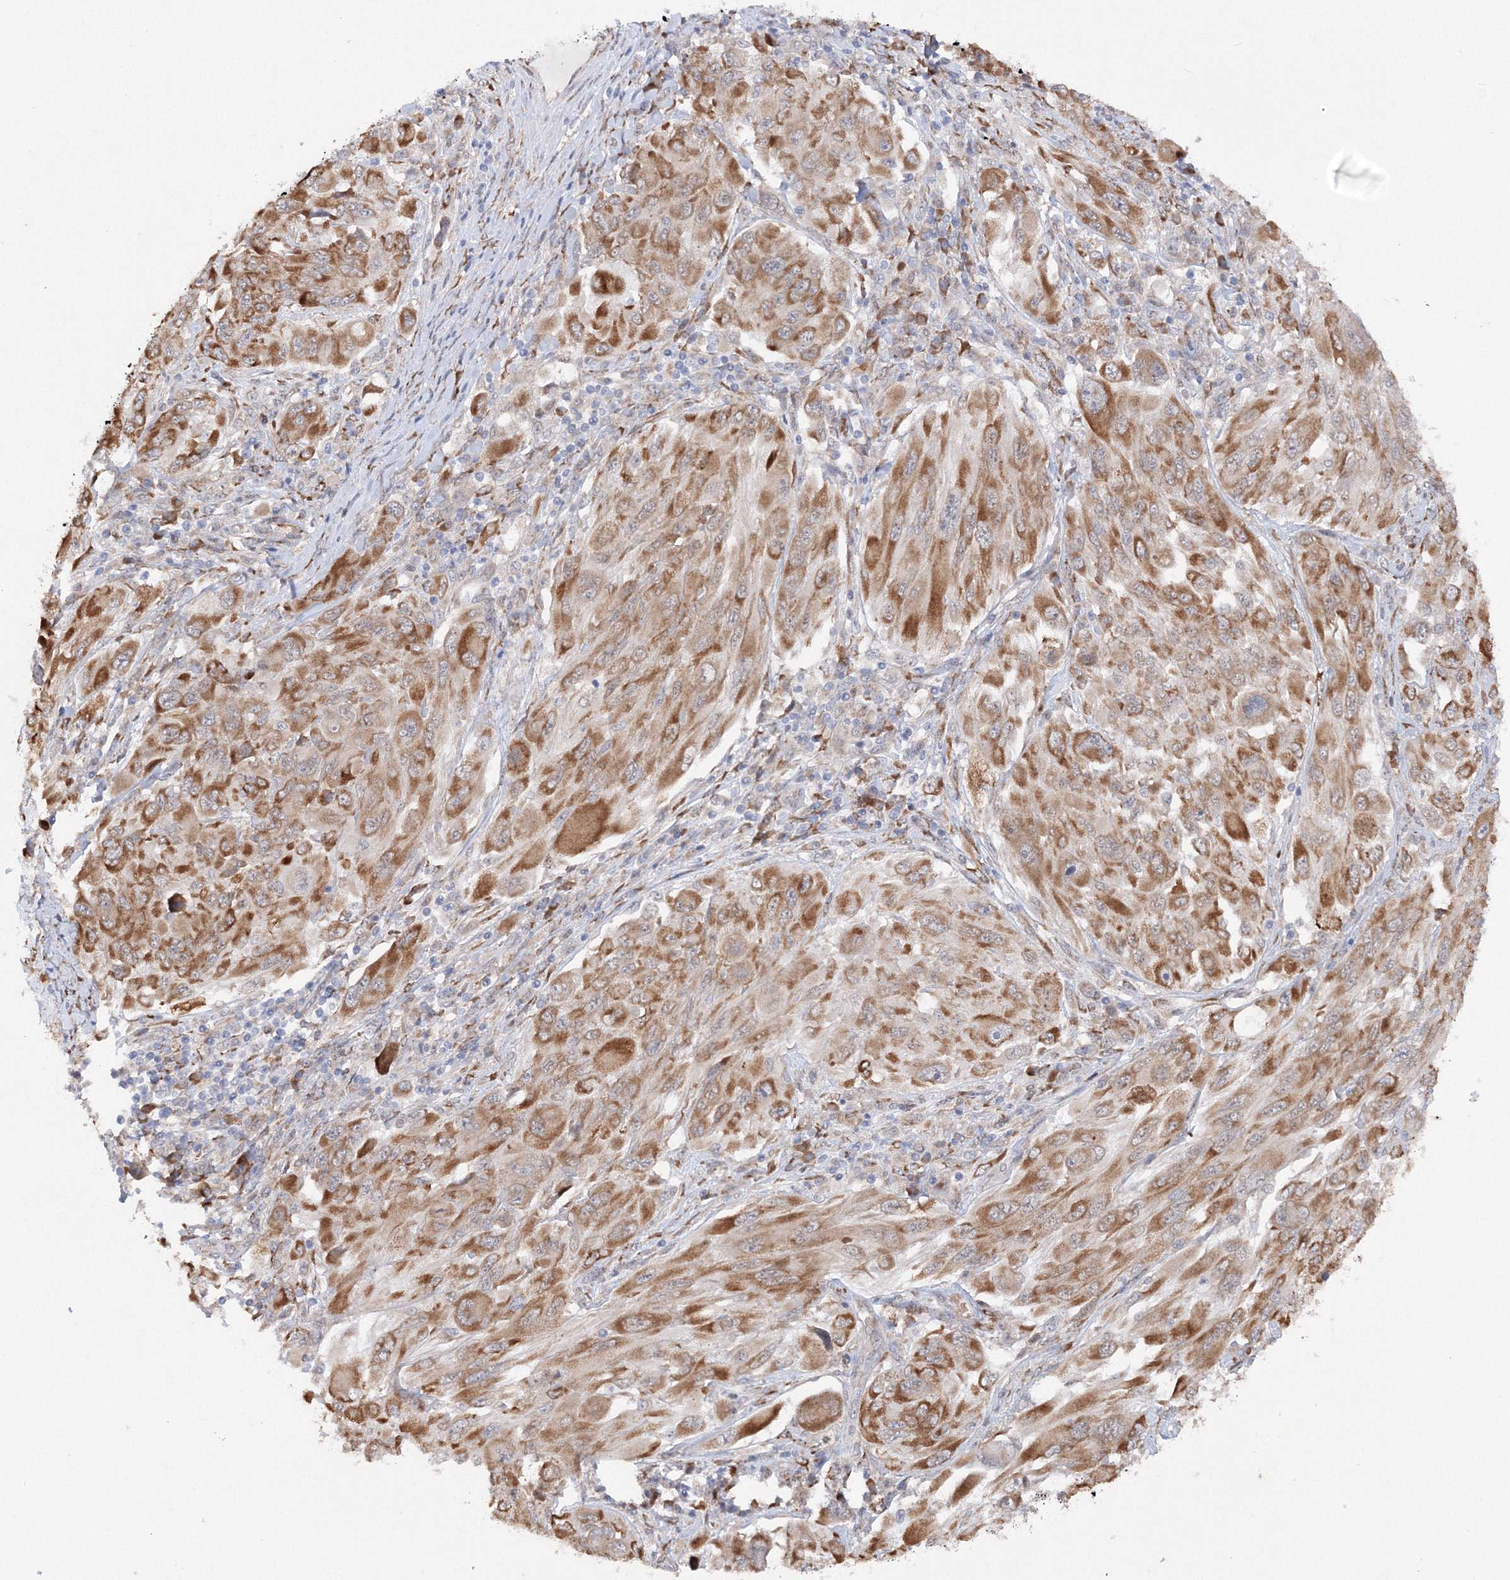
{"staining": {"intensity": "moderate", "quantity": ">75%", "location": "cytoplasmic/membranous"}, "tissue": "melanoma", "cell_type": "Tumor cells", "image_type": "cancer", "snomed": [{"axis": "morphology", "description": "Malignant melanoma, NOS"}, {"axis": "topography", "description": "Skin"}], "caption": "Protein expression analysis of melanoma displays moderate cytoplasmic/membranous expression in about >75% of tumor cells. (DAB IHC with brightfield microscopy, high magnification).", "gene": "DIS3L2", "patient": {"sex": "female", "age": 91}}